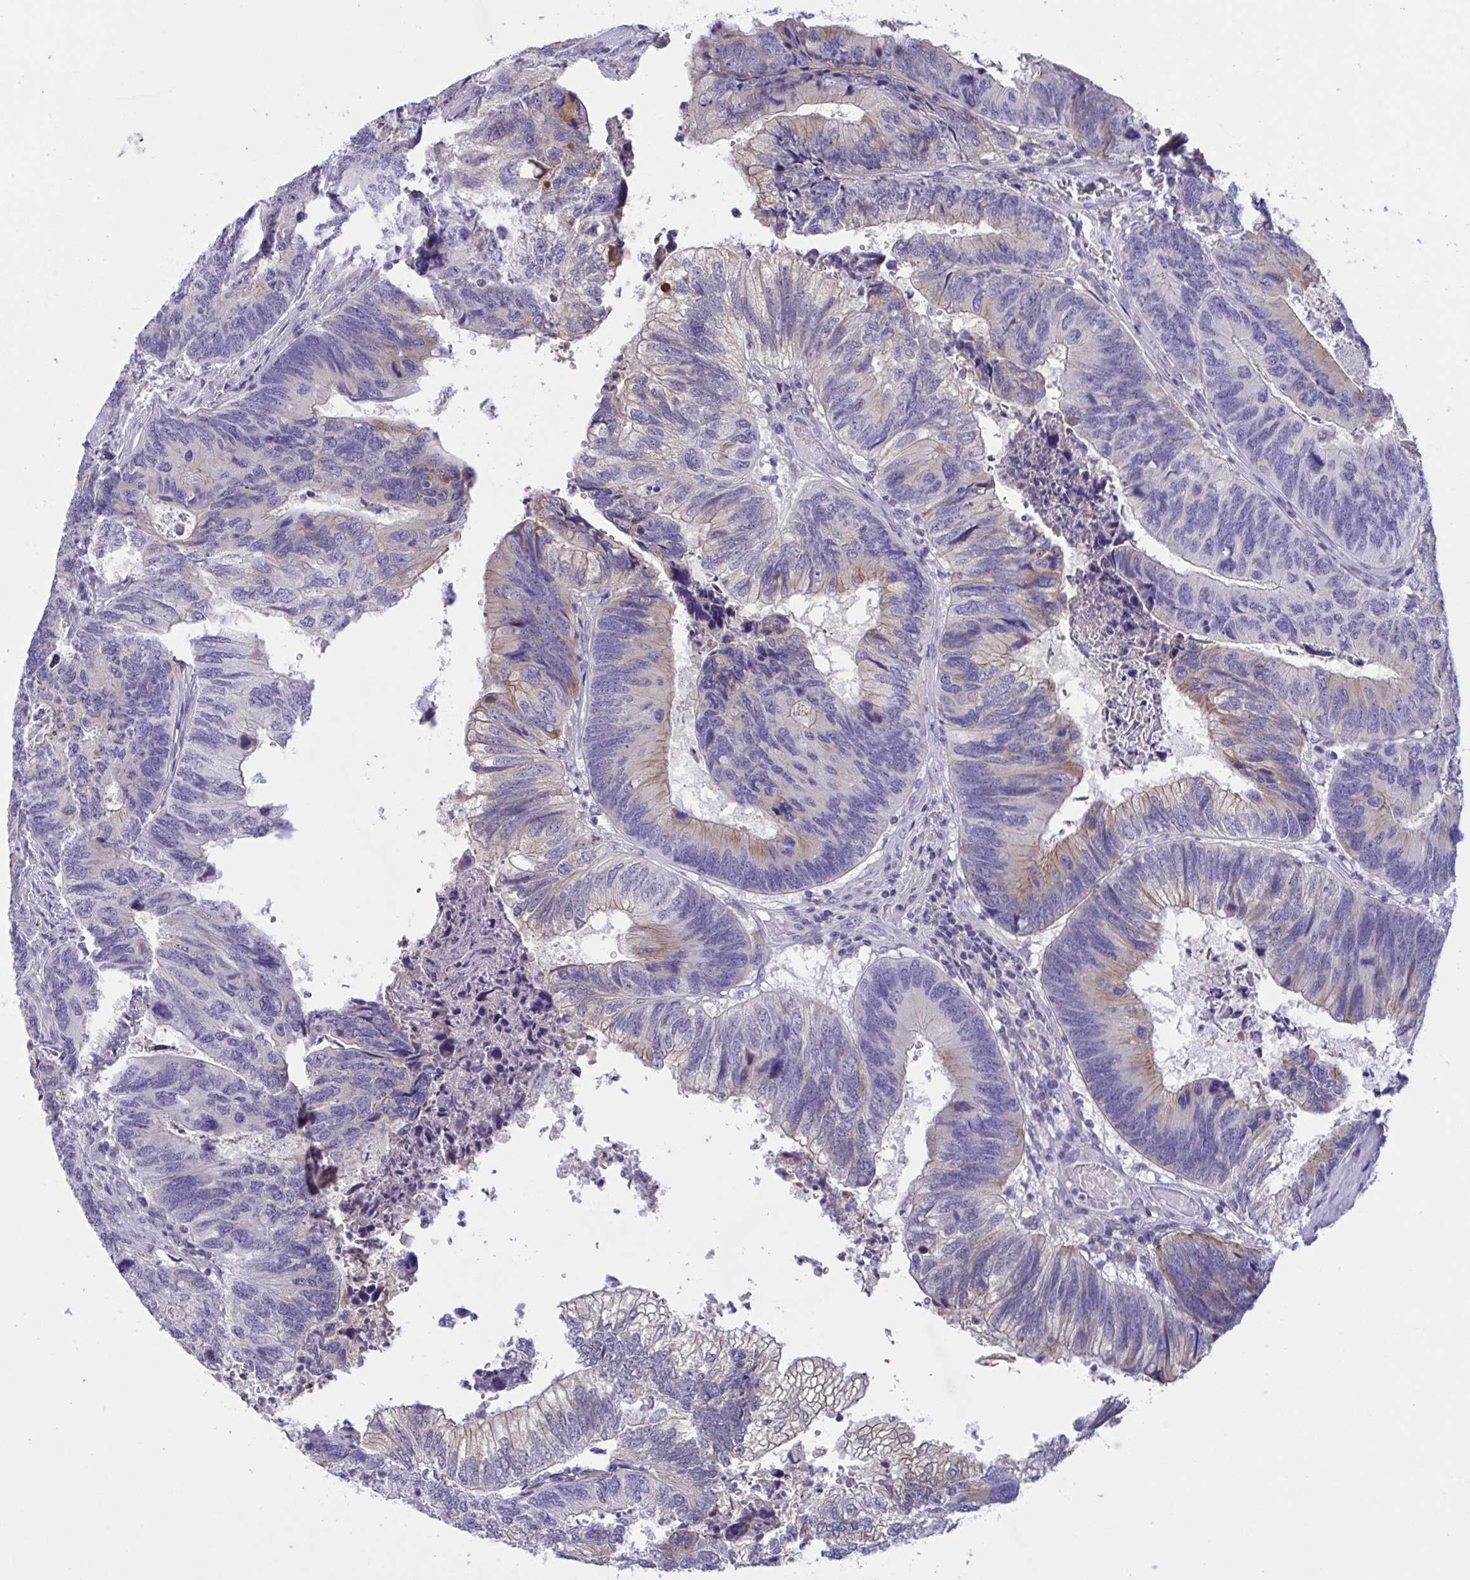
{"staining": {"intensity": "moderate", "quantity": "<25%", "location": "cytoplasmic/membranous"}, "tissue": "colorectal cancer", "cell_type": "Tumor cells", "image_type": "cancer", "snomed": [{"axis": "morphology", "description": "Adenocarcinoma, NOS"}, {"axis": "topography", "description": "Colon"}], "caption": "Protein staining demonstrates moderate cytoplasmic/membranous staining in about <25% of tumor cells in colorectal cancer. Using DAB (3,3'-diaminobenzidine) (brown) and hematoxylin (blue) stains, captured at high magnification using brightfield microscopy.", "gene": "MS4A14", "patient": {"sex": "female", "age": 67}}